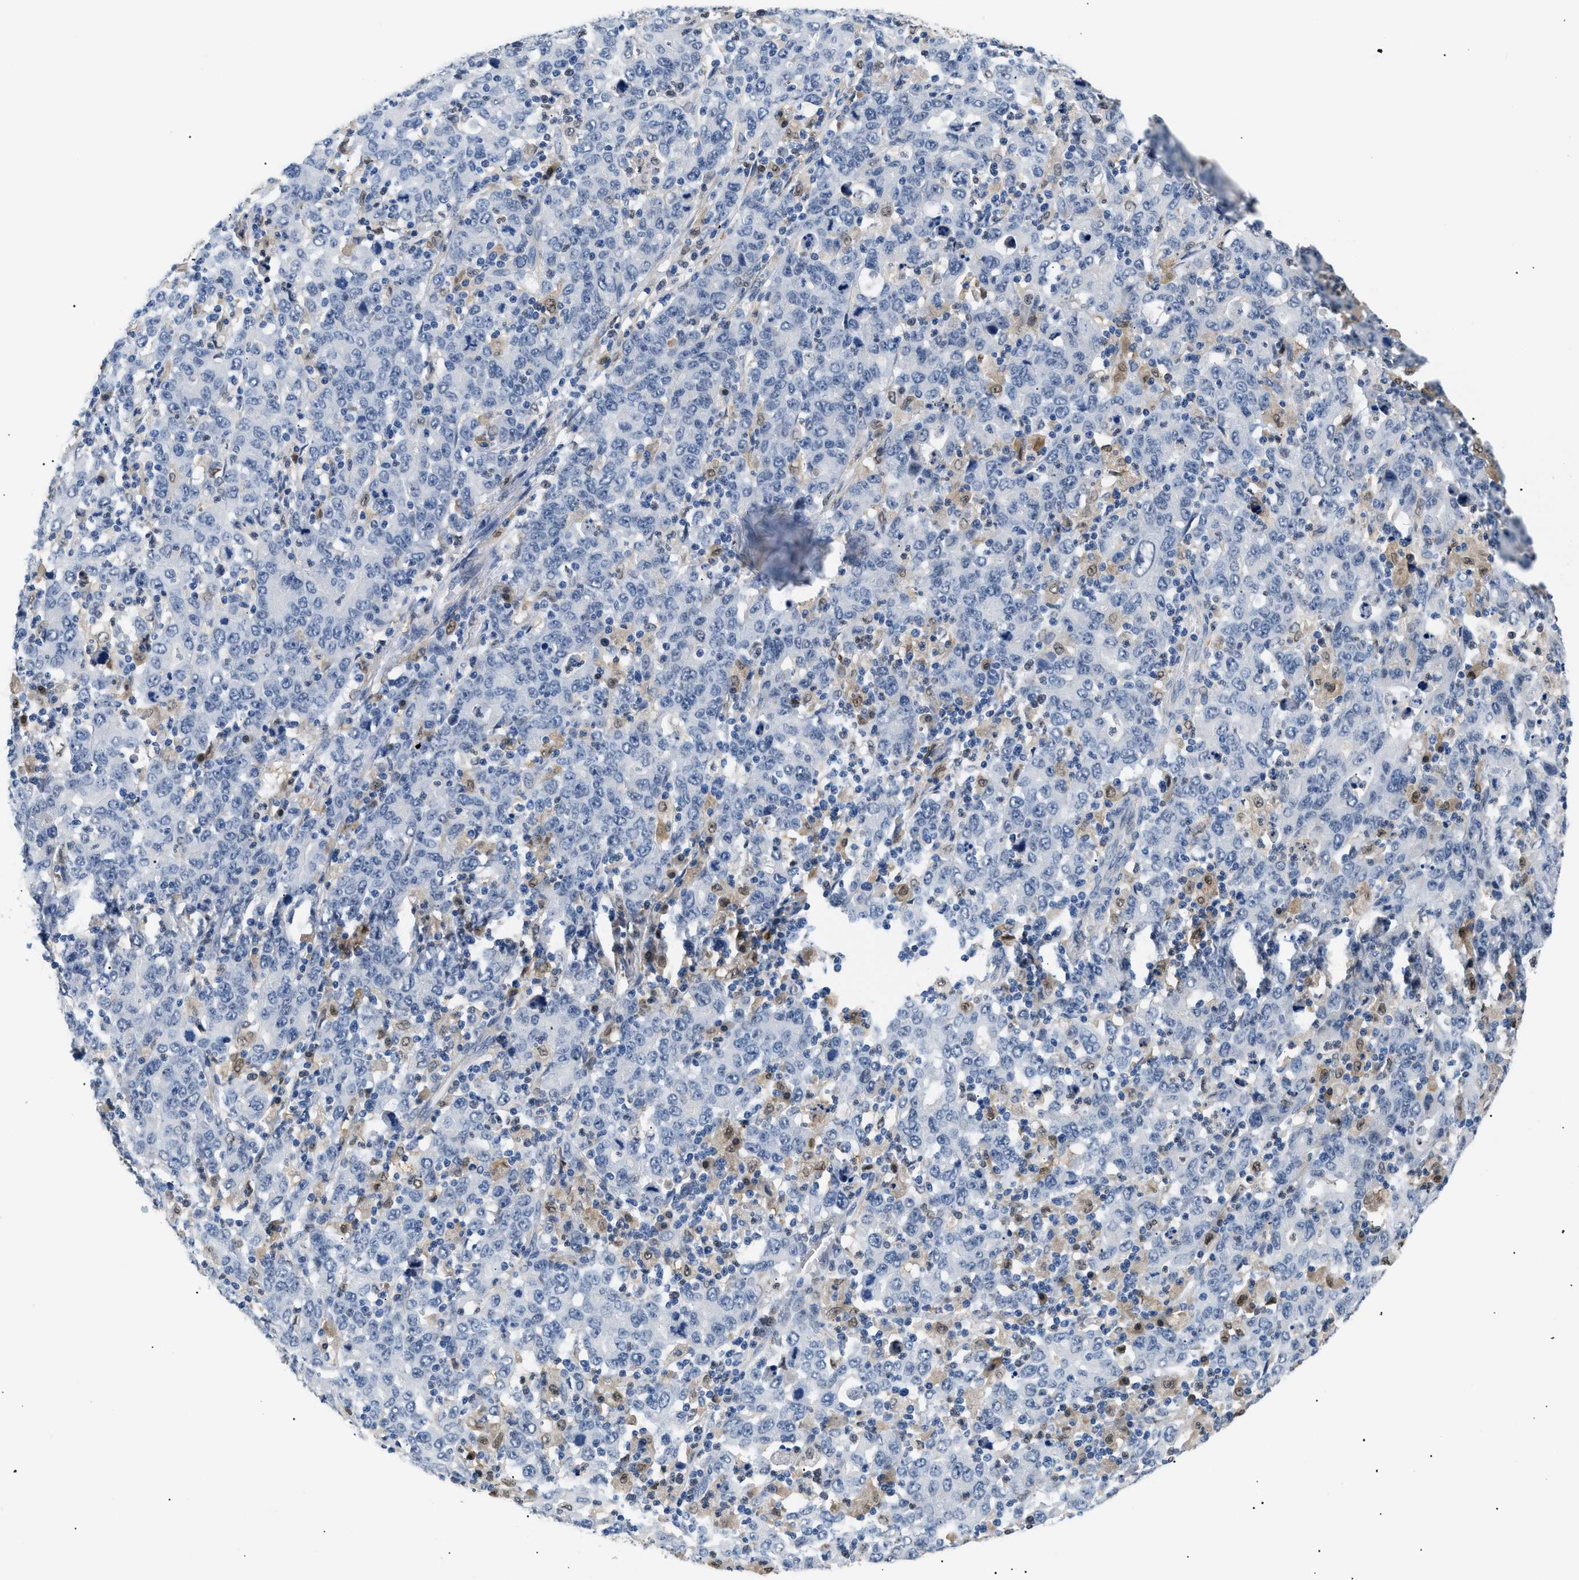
{"staining": {"intensity": "negative", "quantity": "none", "location": "none"}, "tissue": "stomach cancer", "cell_type": "Tumor cells", "image_type": "cancer", "snomed": [{"axis": "morphology", "description": "Adenocarcinoma, NOS"}, {"axis": "topography", "description": "Stomach, upper"}], "caption": "Immunohistochemistry of human adenocarcinoma (stomach) displays no staining in tumor cells.", "gene": "AKR1A1", "patient": {"sex": "male", "age": 69}}